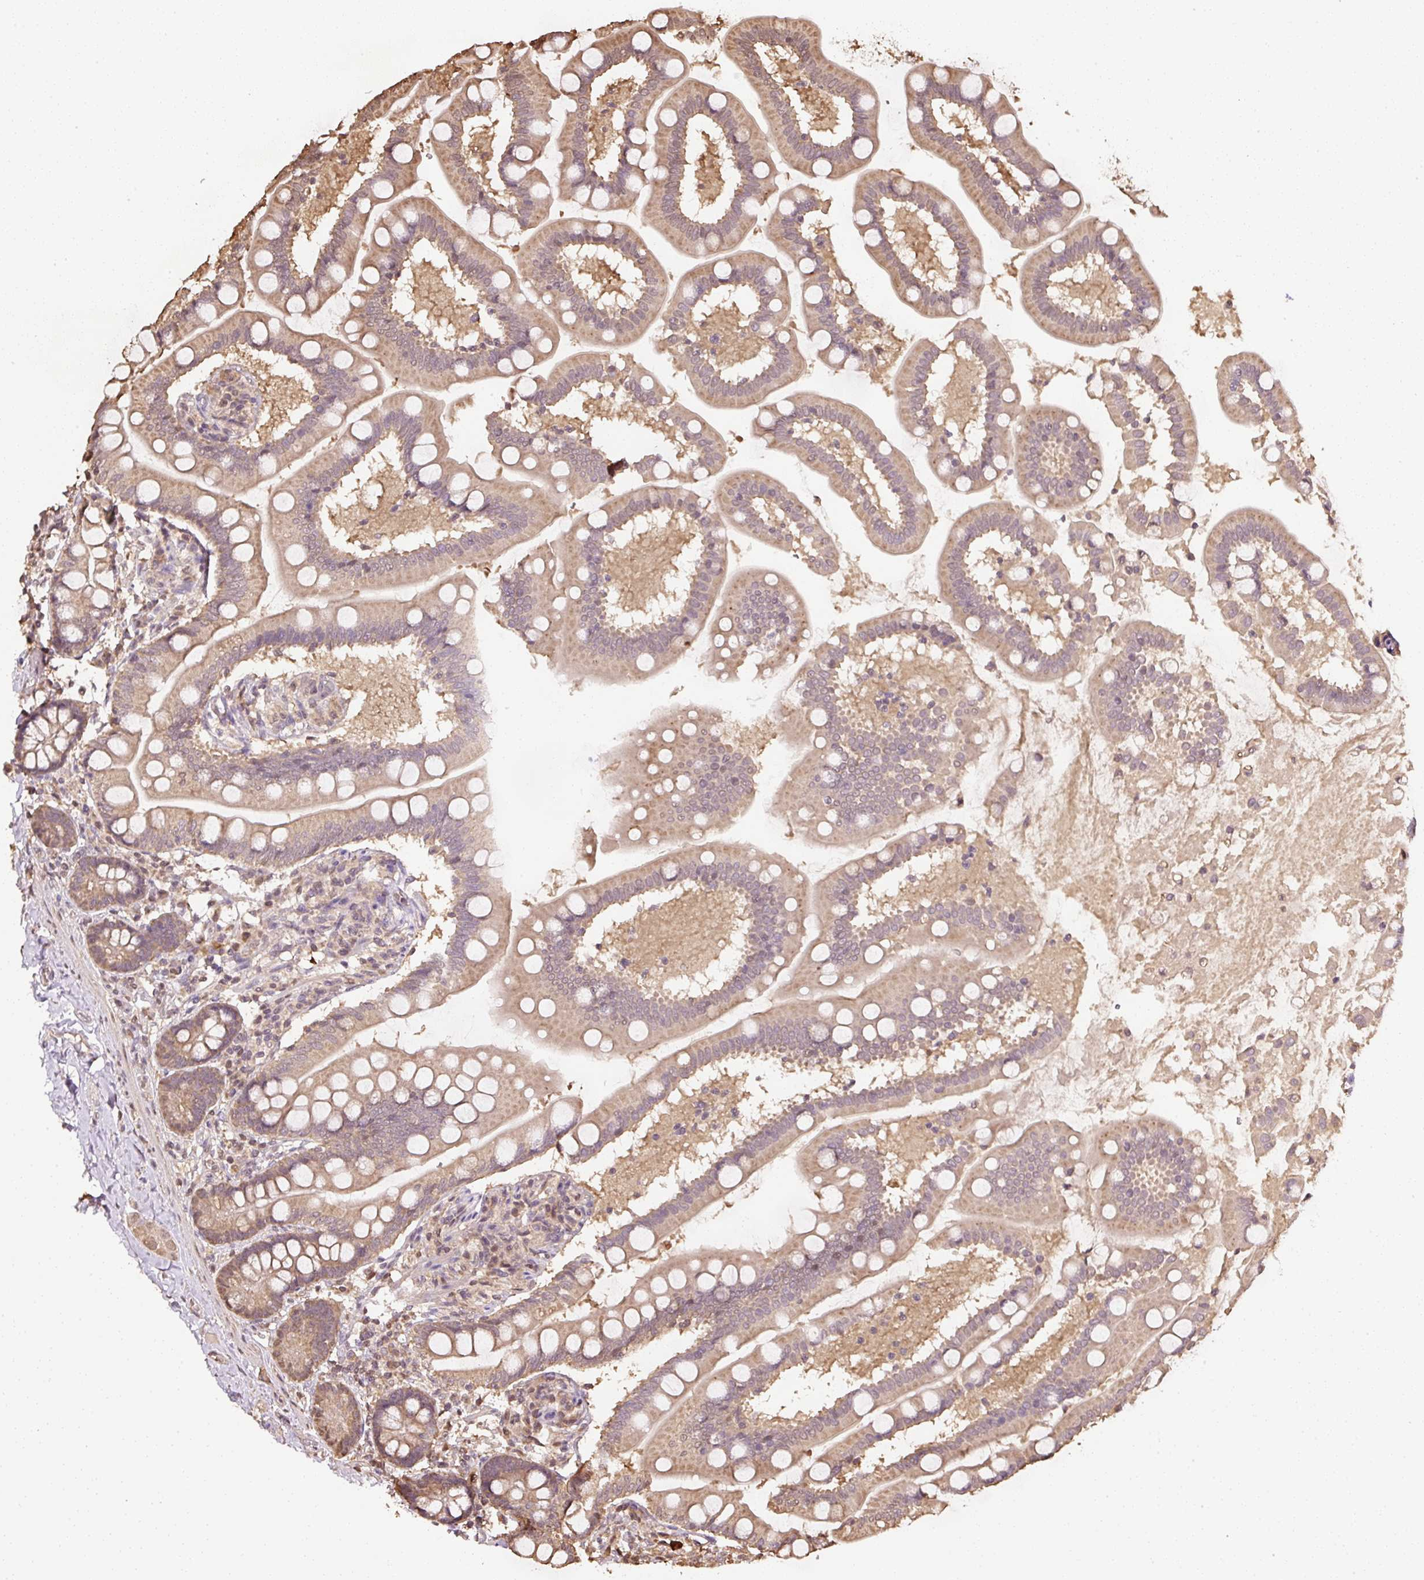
{"staining": {"intensity": "moderate", "quantity": ">75%", "location": "cytoplasmic/membranous"}, "tissue": "small intestine", "cell_type": "Glandular cells", "image_type": "normal", "snomed": [{"axis": "morphology", "description": "Normal tissue, NOS"}, {"axis": "topography", "description": "Small intestine"}], "caption": "This is a micrograph of IHC staining of normal small intestine, which shows moderate expression in the cytoplasmic/membranous of glandular cells.", "gene": "TMEM170B", "patient": {"sex": "female", "age": 64}}